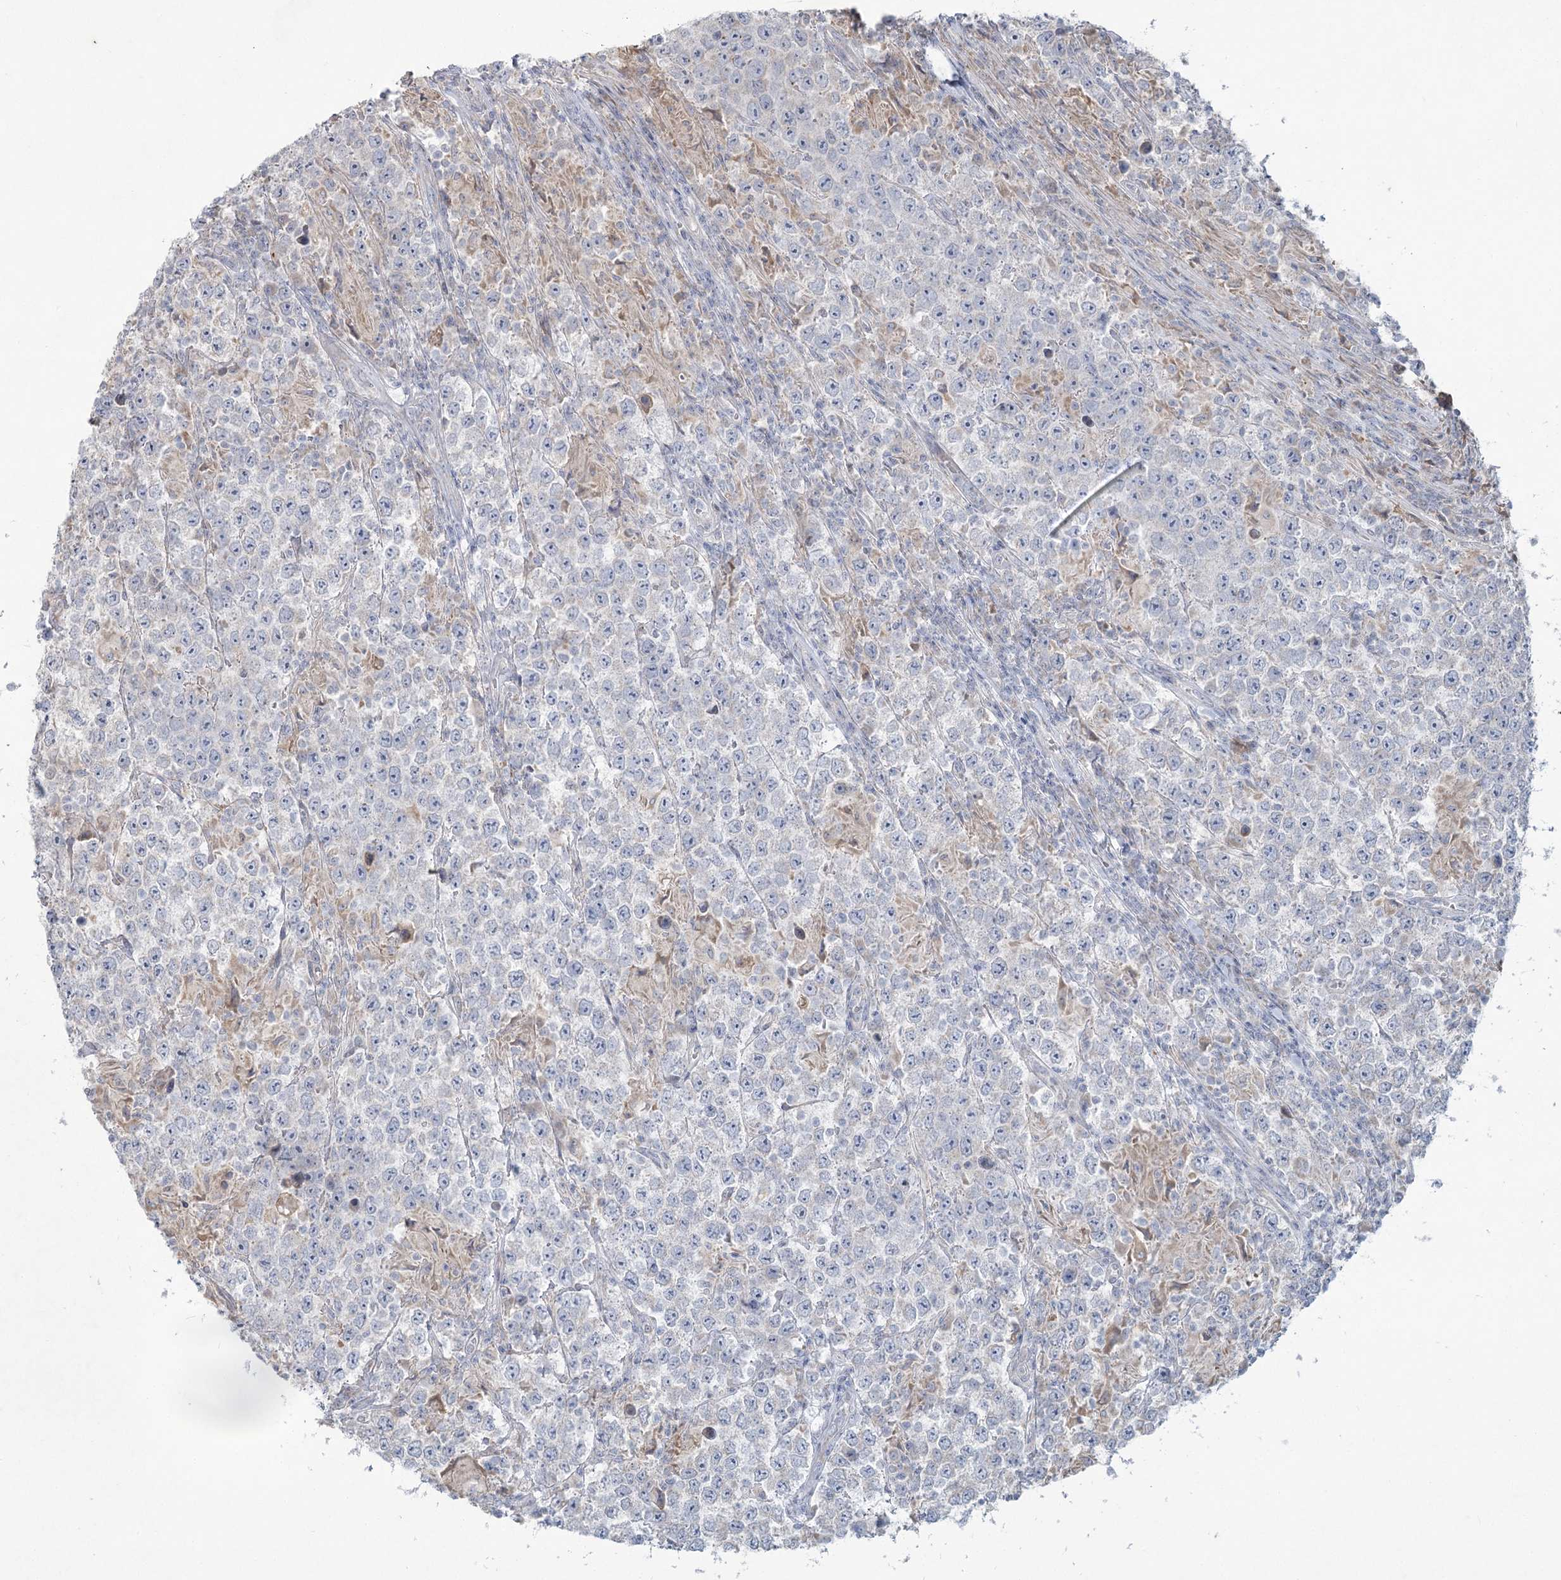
{"staining": {"intensity": "negative", "quantity": "none", "location": "none"}, "tissue": "testis cancer", "cell_type": "Tumor cells", "image_type": "cancer", "snomed": [{"axis": "morphology", "description": "Normal tissue, NOS"}, {"axis": "morphology", "description": "Urothelial carcinoma, High grade"}, {"axis": "morphology", "description": "Seminoma, NOS"}, {"axis": "morphology", "description": "Carcinoma, Embryonal, NOS"}, {"axis": "topography", "description": "Urinary bladder"}, {"axis": "topography", "description": "Testis"}], "caption": "Tumor cells are negative for brown protein staining in testis cancer (embryonal carcinoma).", "gene": "PLA2G12A", "patient": {"sex": "male", "age": 41}}